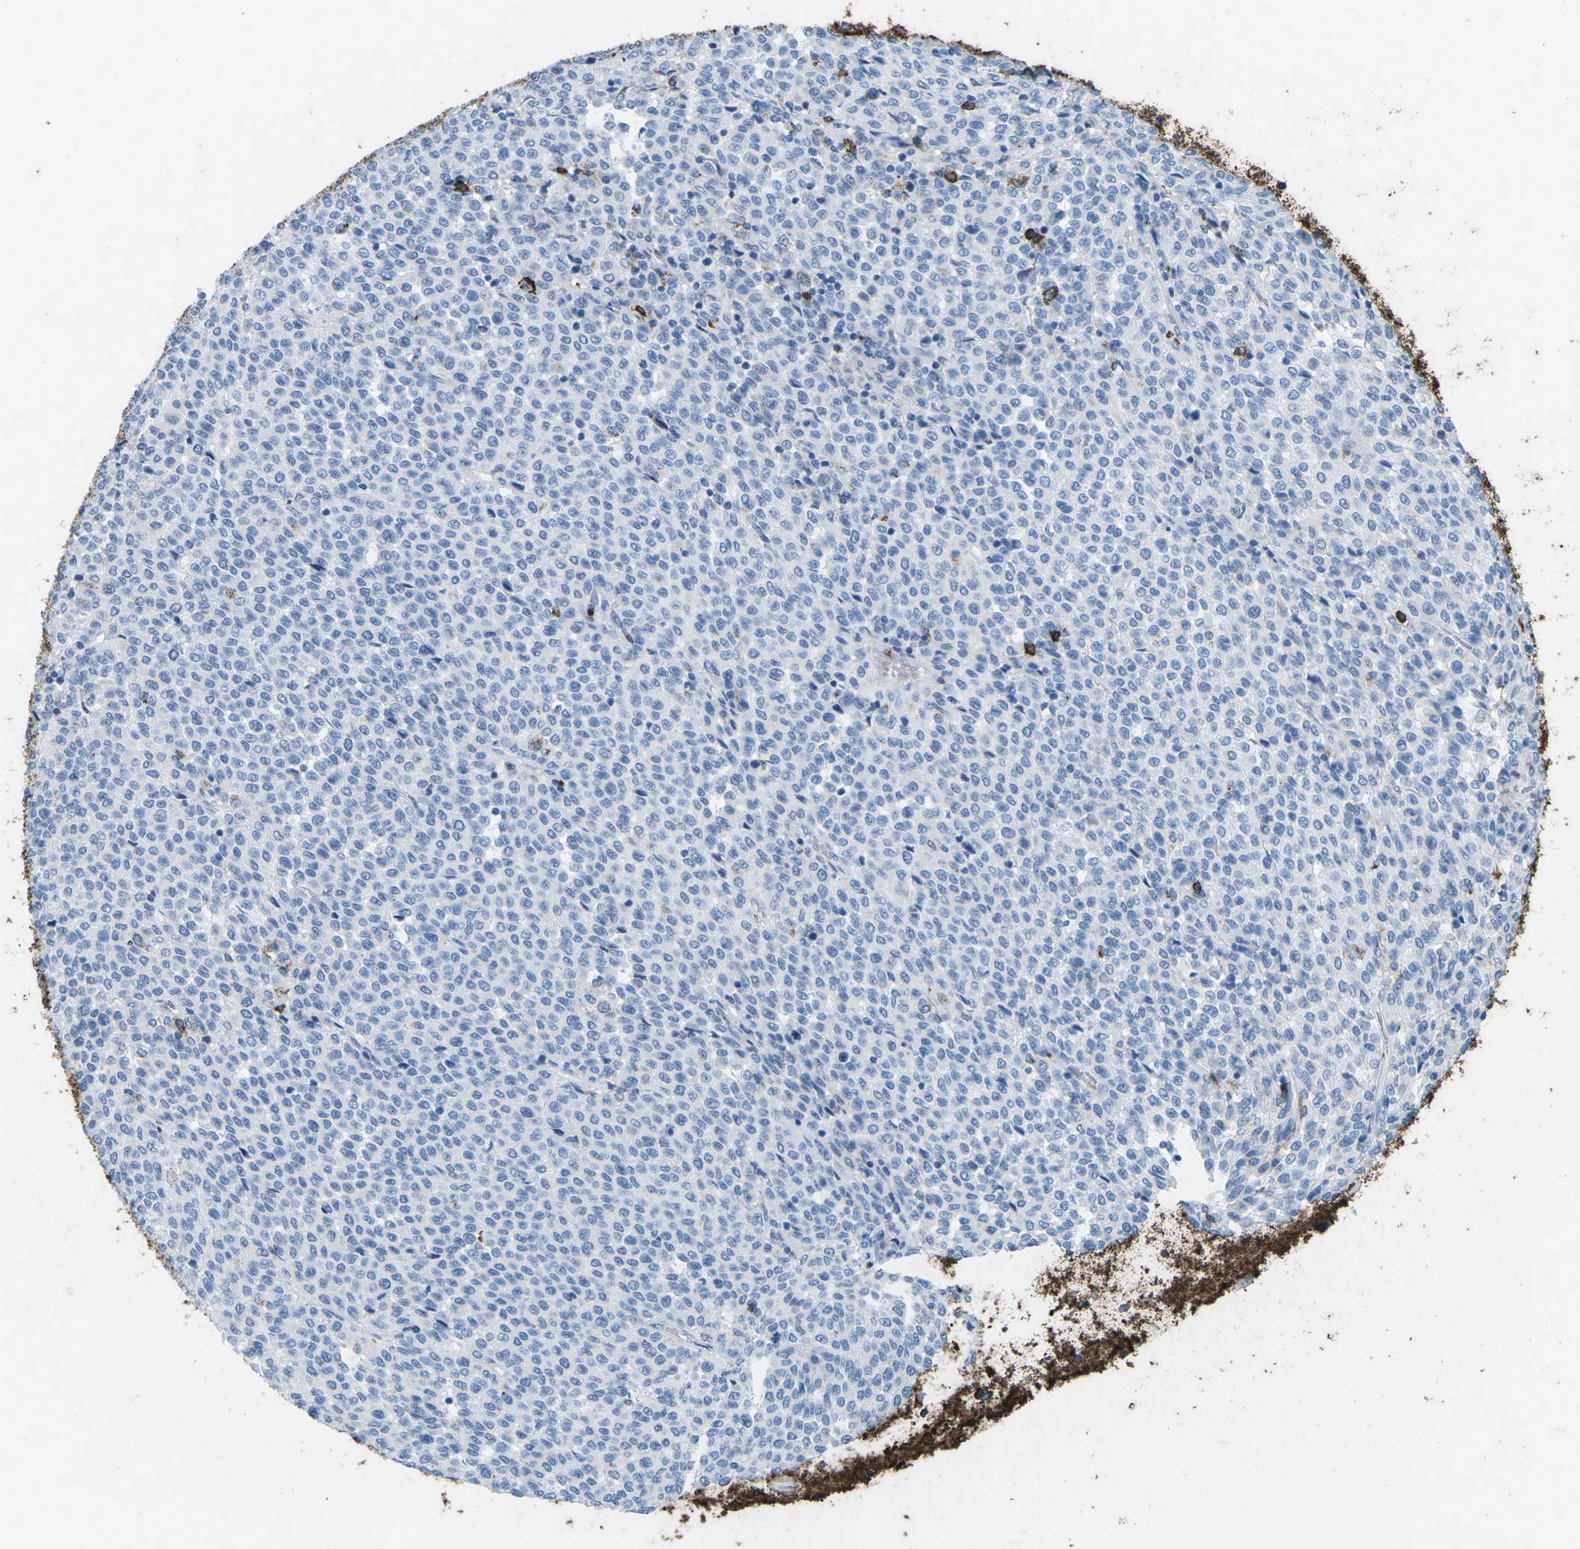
{"staining": {"intensity": "negative", "quantity": "none", "location": "none"}, "tissue": "melanoma", "cell_type": "Tumor cells", "image_type": "cancer", "snomed": [{"axis": "morphology", "description": "Malignant melanoma, Metastatic site"}, {"axis": "topography", "description": "Pancreas"}], "caption": "Tumor cells show no significant protein positivity in malignant melanoma (metastatic site). The staining was performed using DAB to visualize the protein expression in brown, while the nuclei were stained in blue with hematoxylin (Magnification: 20x).", "gene": "CTAGE1", "patient": {"sex": "female", "age": 30}}